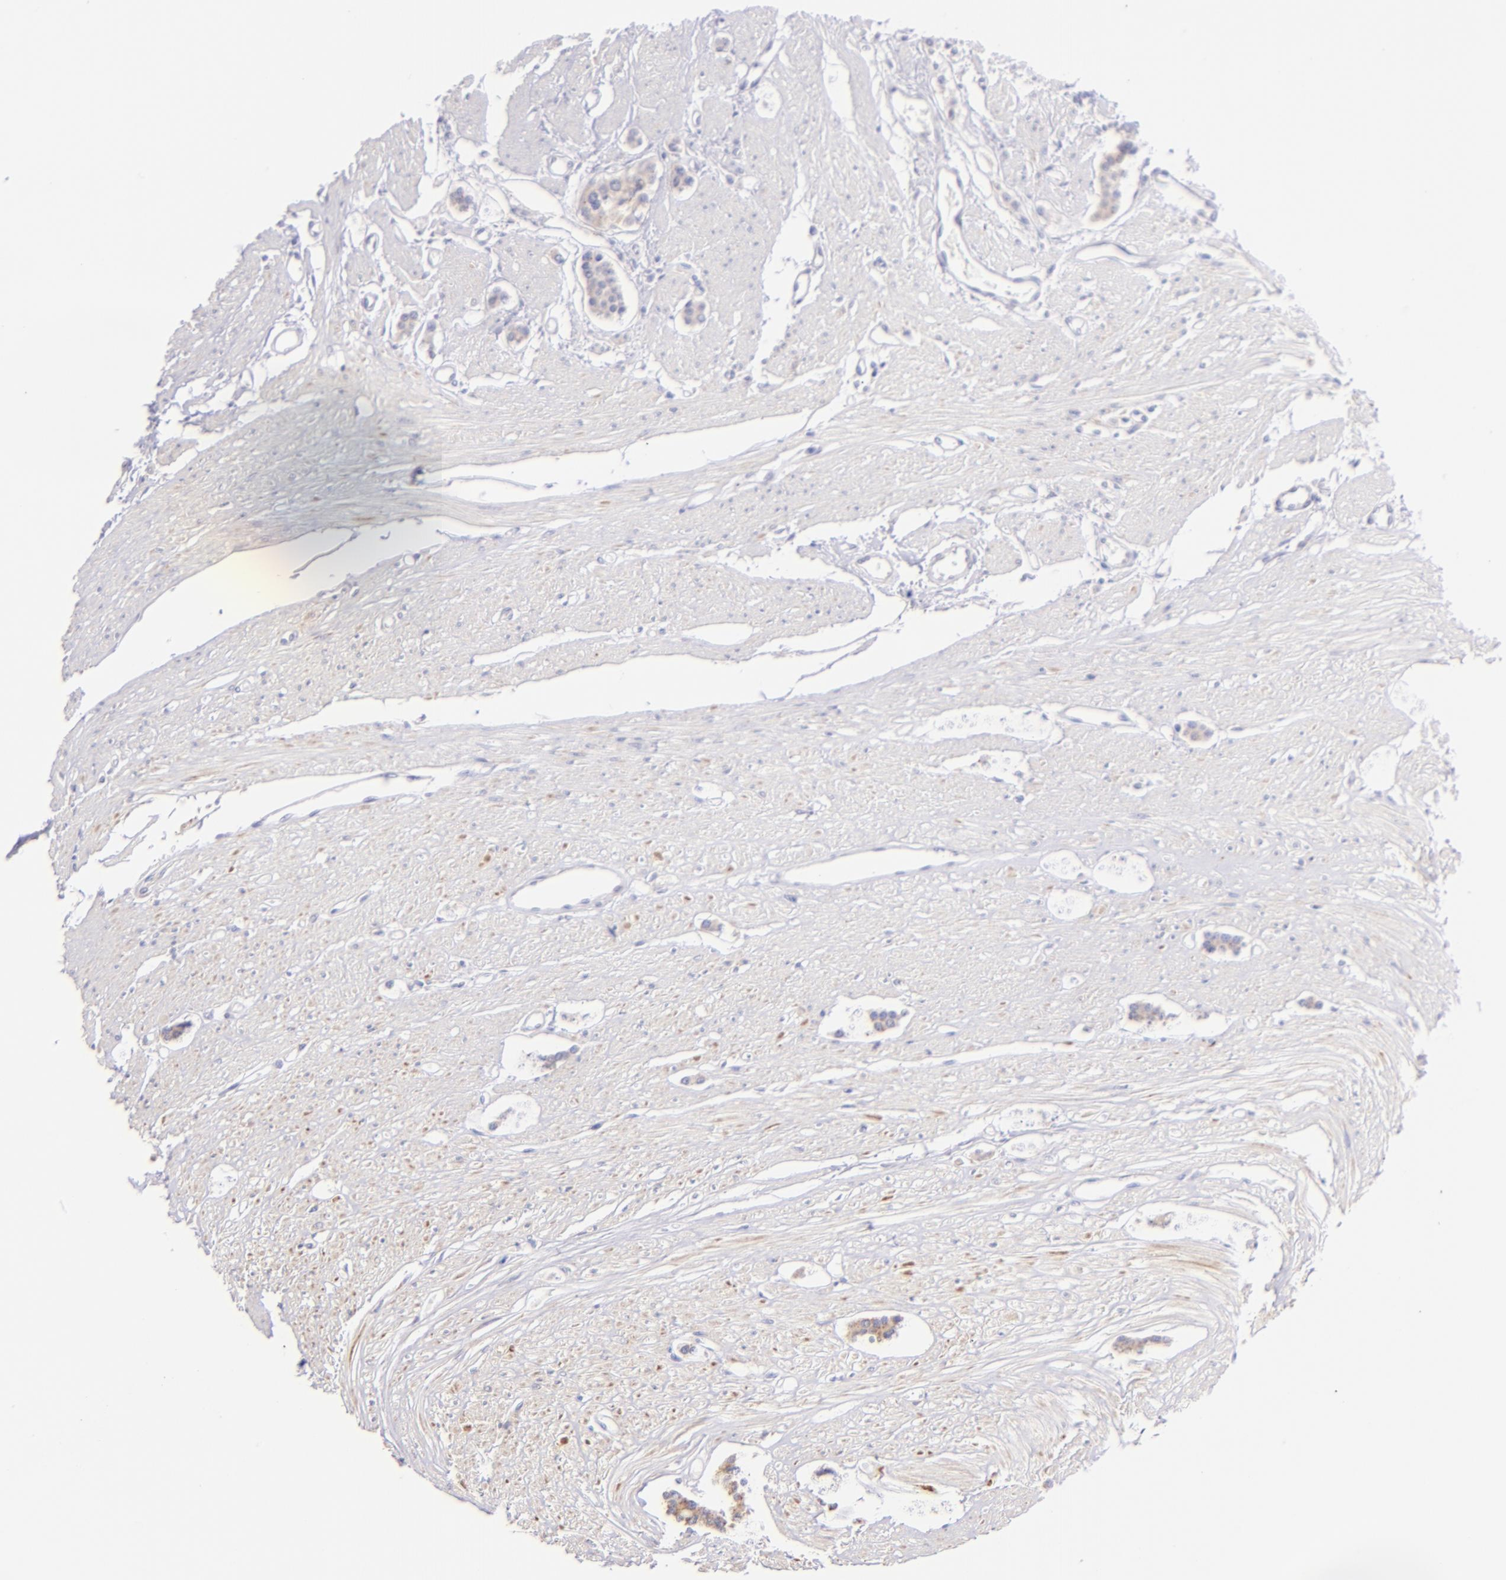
{"staining": {"intensity": "weak", "quantity": ">75%", "location": "cytoplasmic/membranous"}, "tissue": "carcinoid", "cell_type": "Tumor cells", "image_type": "cancer", "snomed": [{"axis": "morphology", "description": "Carcinoid, malignant, NOS"}, {"axis": "topography", "description": "Small intestine"}], "caption": "Protein staining of malignant carcinoid tissue shows weak cytoplasmic/membranous staining in approximately >75% of tumor cells.", "gene": "SH2D4A", "patient": {"sex": "male", "age": 60}}